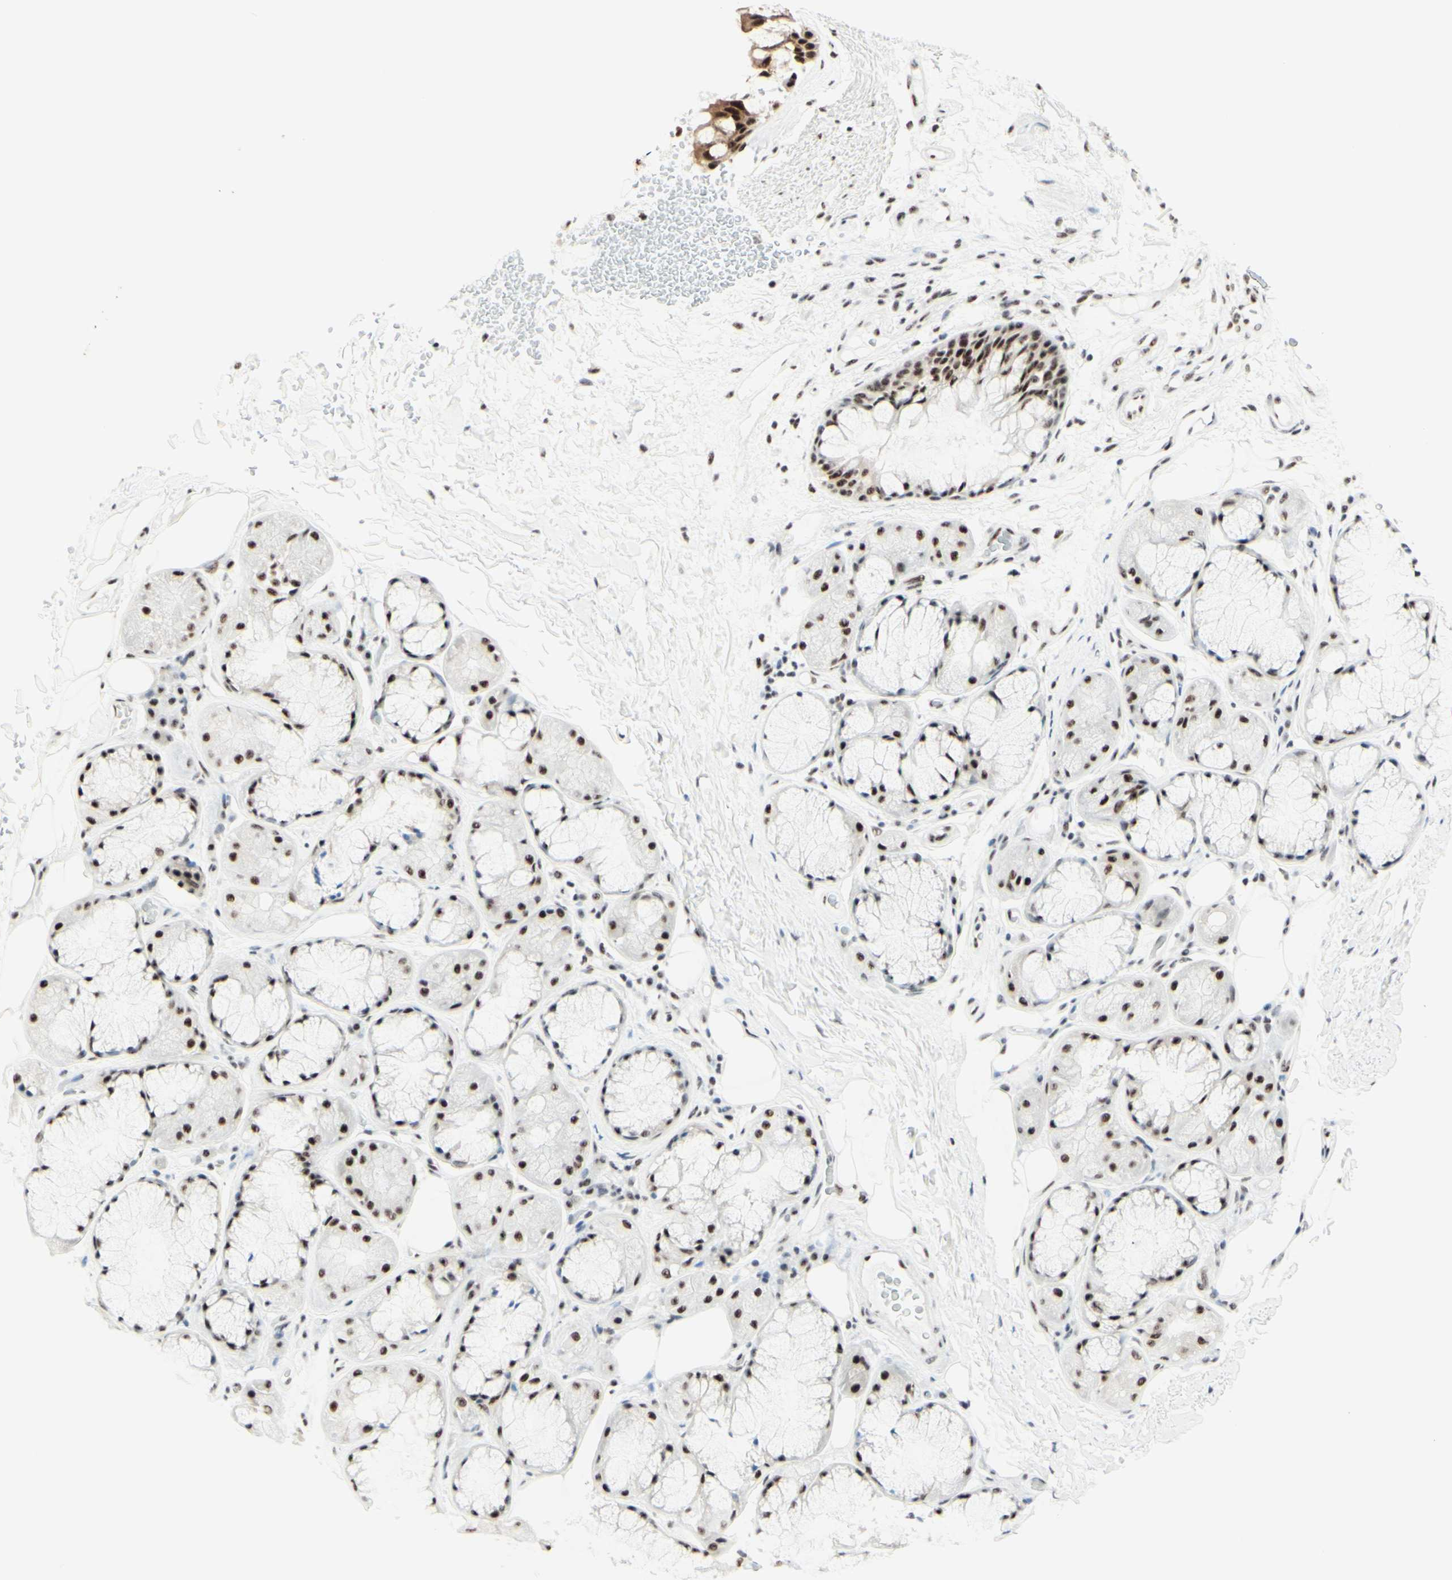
{"staining": {"intensity": "strong", "quantity": "25%-75%", "location": "nuclear"}, "tissue": "bronchus", "cell_type": "Respiratory epithelial cells", "image_type": "normal", "snomed": [{"axis": "morphology", "description": "Normal tissue, NOS"}, {"axis": "topography", "description": "Bronchus"}], "caption": "Unremarkable bronchus displays strong nuclear positivity in about 25%-75% of respiratory epithelial cells, visualized by immunohistochemistry.", "gene": "WTAP", "patient": {"sex": "male", "age": 66}}